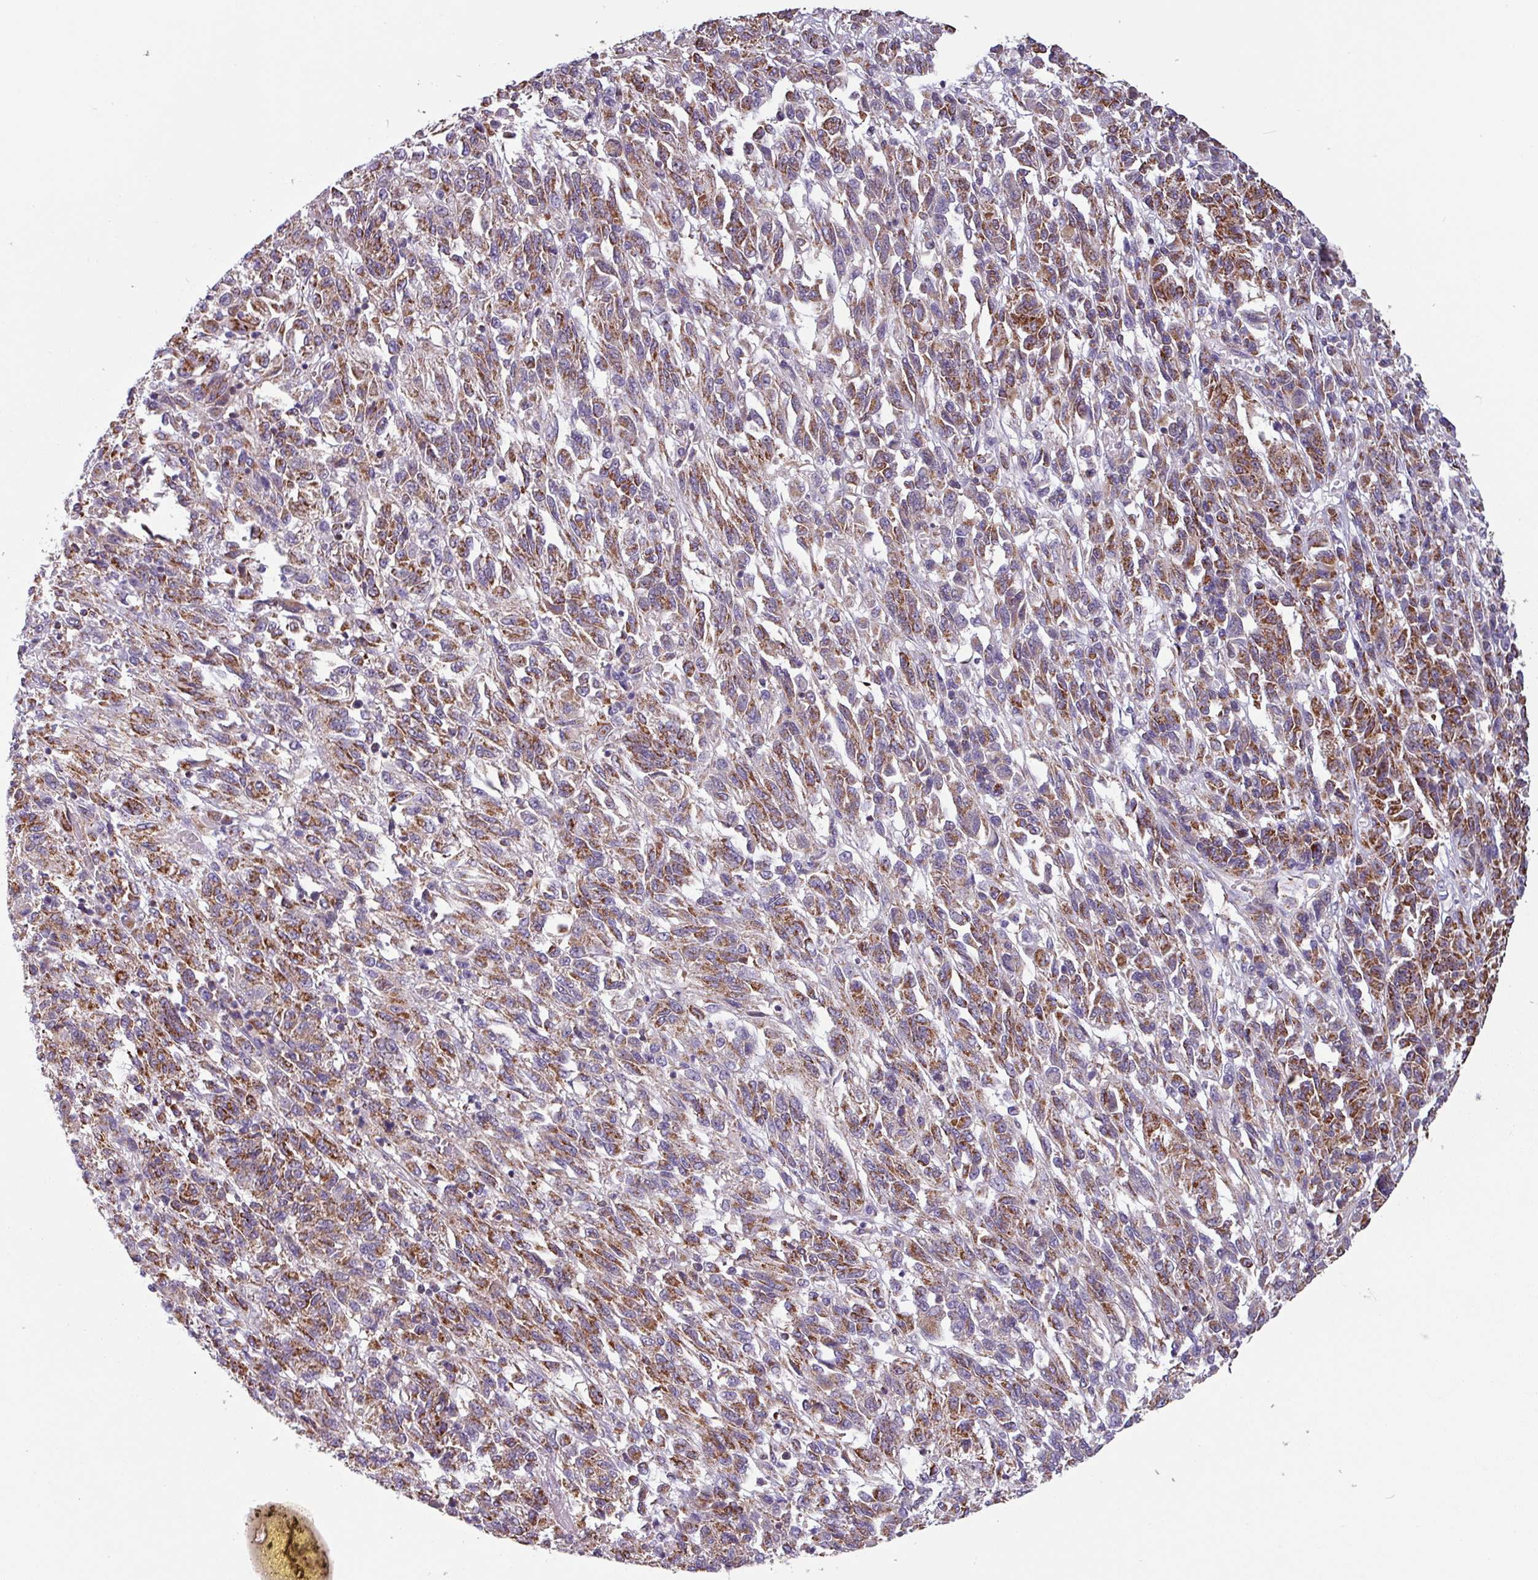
{"staining": {"intensity": "moderate", "quantity": ">75%", "location": "cytoplasmic/membranous"}, "tissue": "melanoma", "cell_type": "Tumor cells", "image_type": "cancer", "snomed": [{"axis": "morphology", "description": "Malignant melanoma, Metastatic site"}, {"axis": "topography", "description": "Lung"}], "caption": "A micrograph of malignant melanoma (metastatic site) stained for a protein demonstrates moderate cytoplasmic/membranous brown staining in tumor cells. (DAB (3,3'-diaminobenzidine) IHC, brown staining for protein, blue staining for nuclei).", "gene": "CAMK1", "patient": {"sex": "male", "age": 64}}